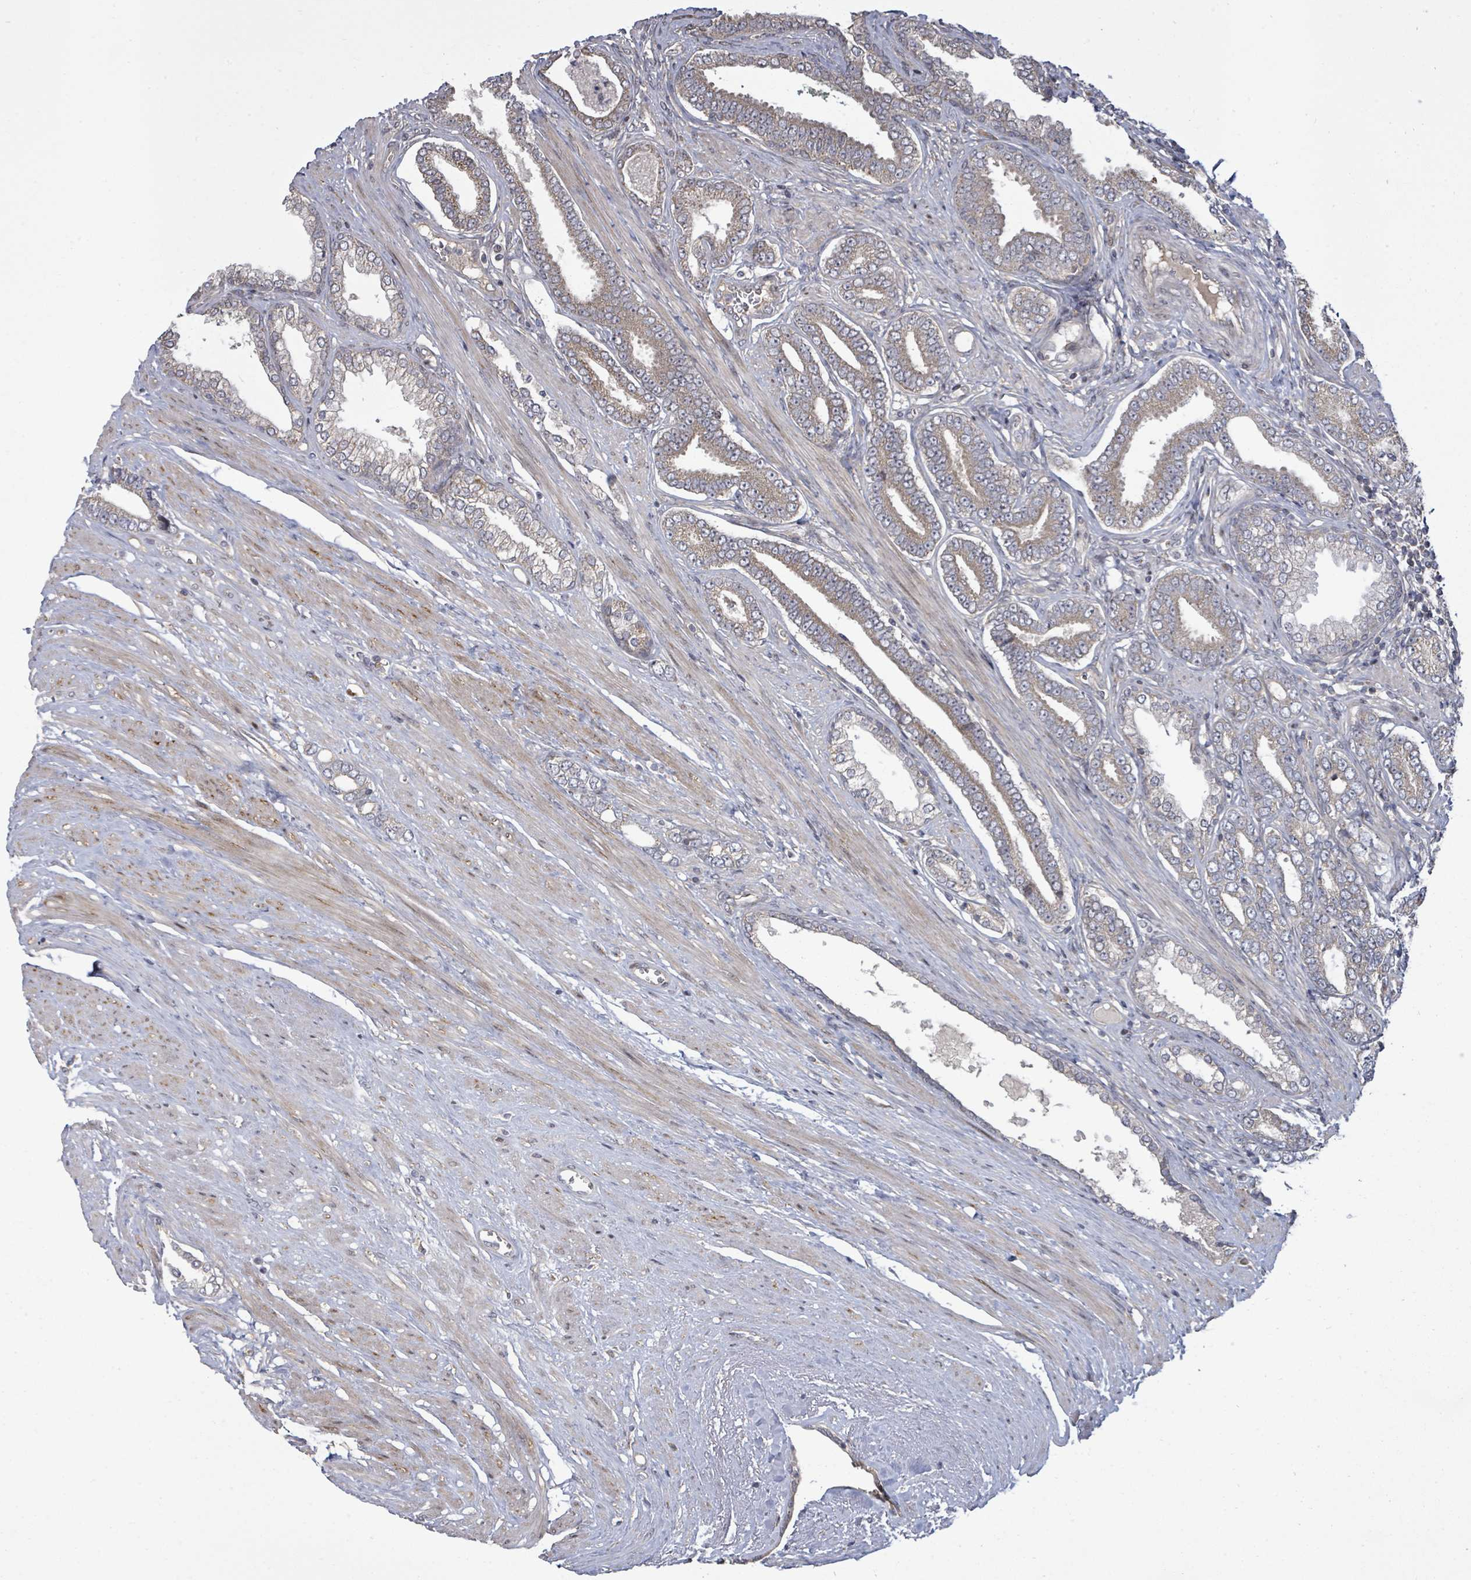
{"staining": {"intensity": "moderate", "quantity": ">75%", "location": "cytoplasmic/membranous"}, "tissue": "prostate cancer", "cell_type": "Tumor cells", "image_type": "cancer", "snomed": [{"axis": "morphology", "description": "Adenocarcinoma, NOS"}, {"axis": "topography", "description": "Prostate and seminal vesicle, NOS"}], "caption": "Moderate cytoplasmic/membranous staining is appreciated in about >75% of tumor cells in adenocarcinoma (prostate).", "gene": "KRTAP27-1", "patient": {"sex": "male", "age": 76}}